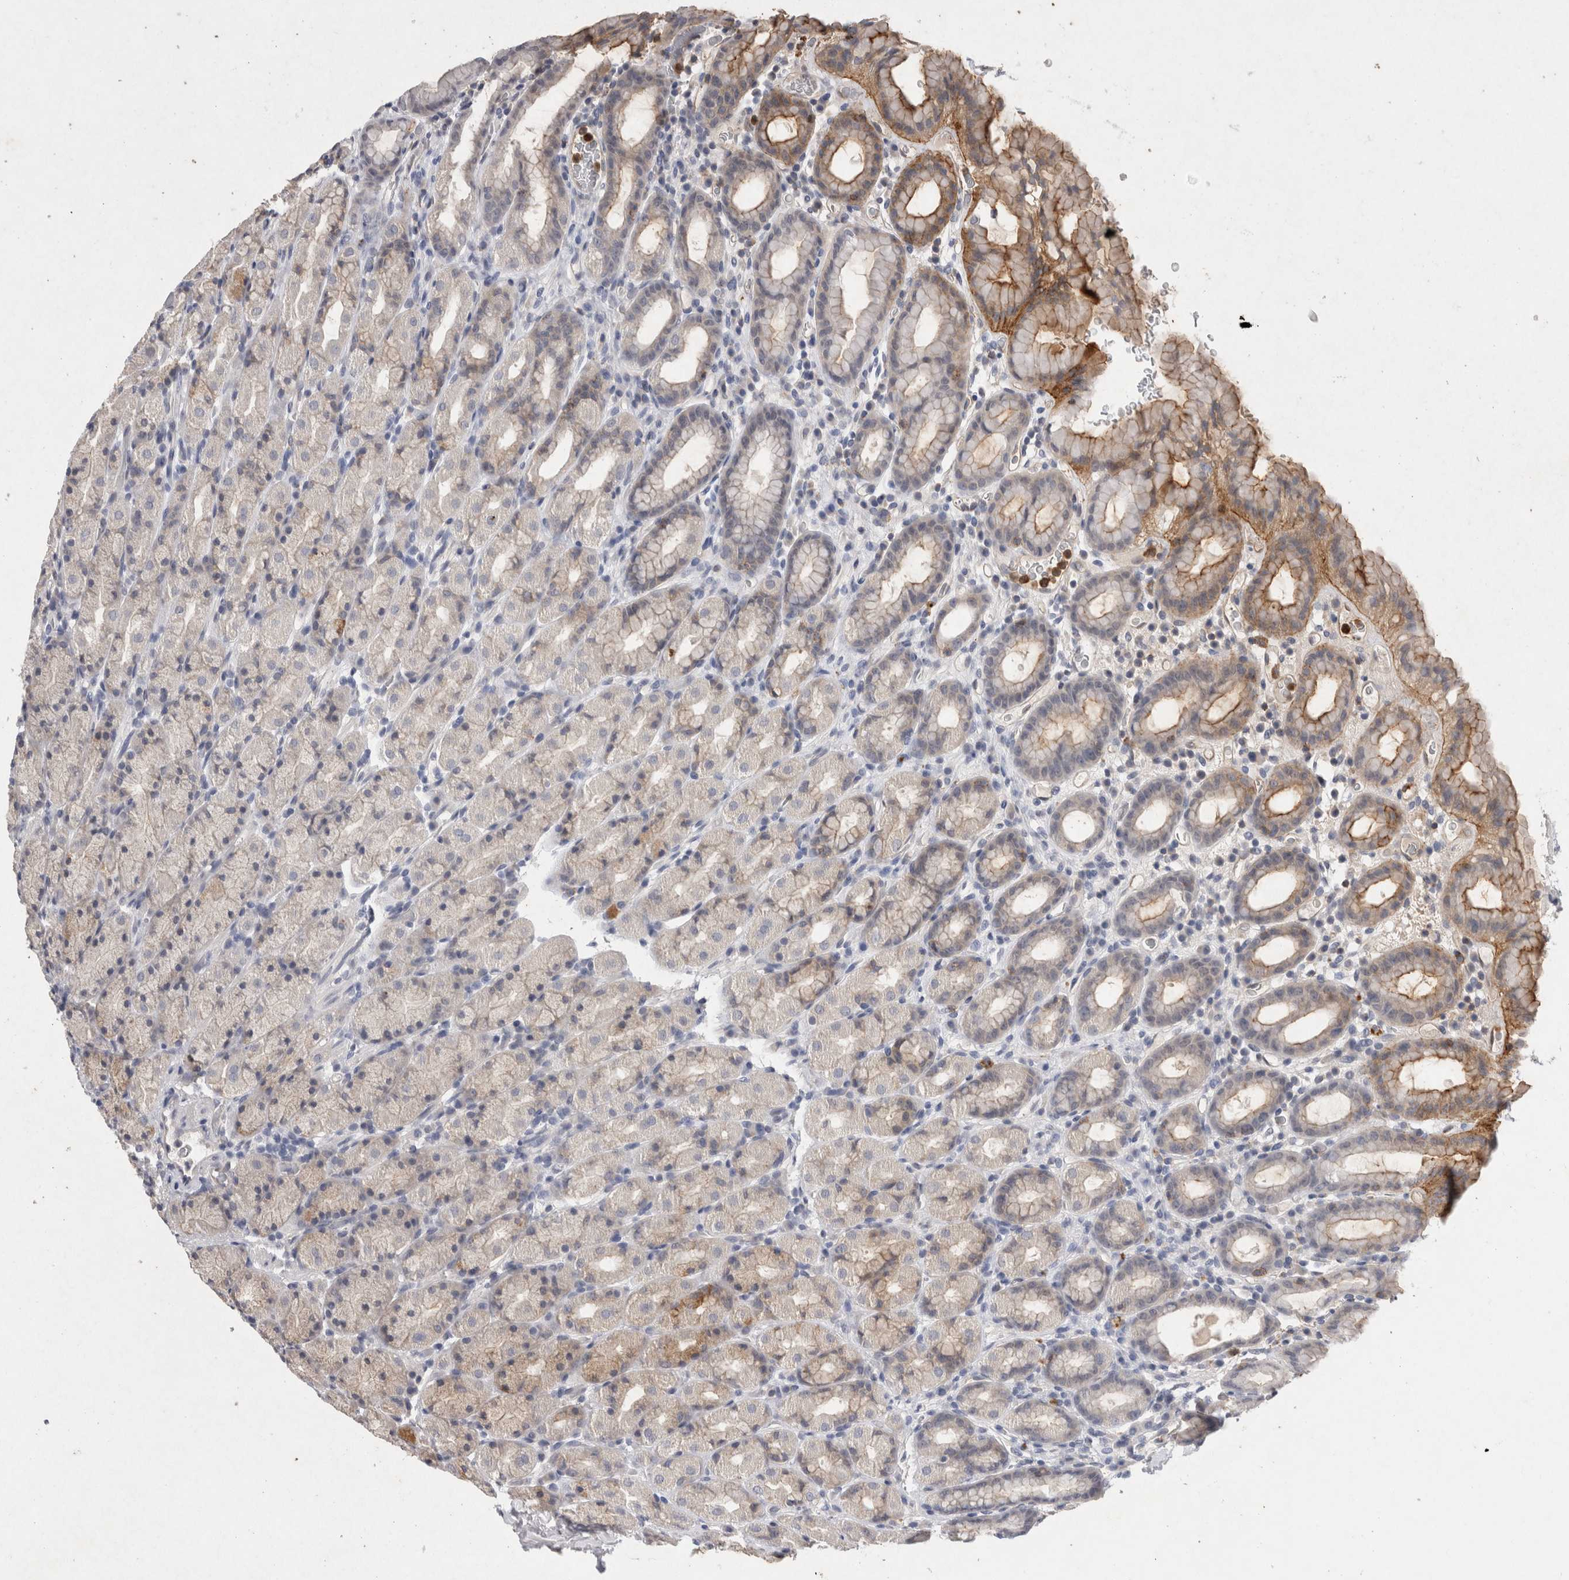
{"staining": {"intensity": "strong", "quantity": "25%-75%", "location": "cytoplasmic/membranous"}, "tissue": "stomach", "cell_type": "Glandular cells", "image_type": "normal", "snomed": [{"axis": "morphology", "description": "Normal tissue, NOS"}, {"axis": "topography", "description": "Stomach, upper"}], "caption": "Immunohistochemical staining of unremarkable human stomach shows high levels of strong cytoplasmic/membranous positivity in approximately 25%-75% of glandular cells.", "gene": "RASSF3", "patient": {"sex": "male", "age": 68}}